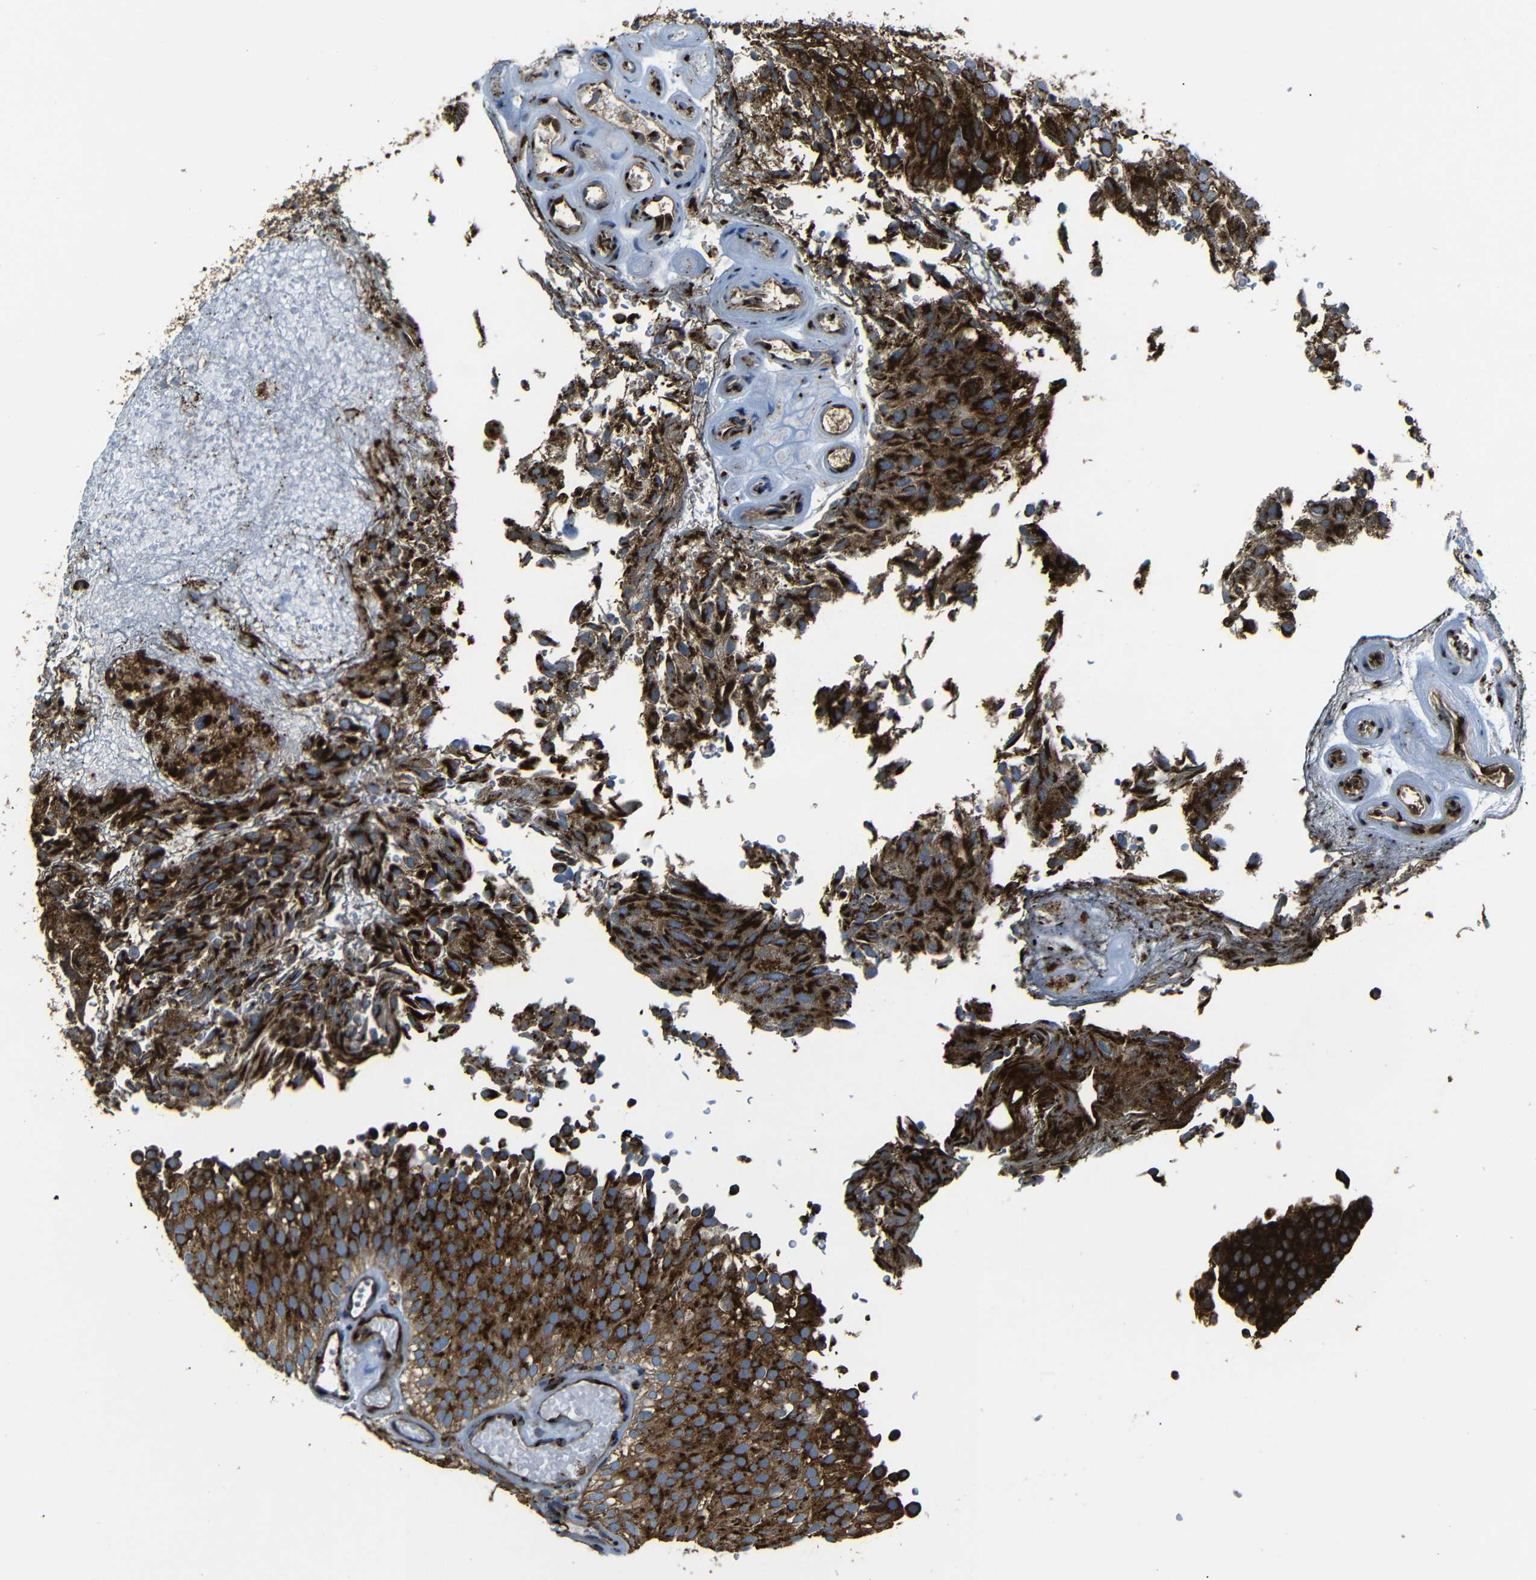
{"staining": {"intensity": "strong", "quantity": ">75%", "location": "cytoplasmic/membranous"}, "tissue": "urothelial cancer", "cell_type": "Tumor cells", "image_type": "cancer", "snomed": [{"axis": "morphology", "description": "Urothelial carcinoma, Low grade"}, {"axis": "topography", "description": "Urinary bladder"}], "caption": "Immunohistochemical staining of human low-grade urothelial carcinoma reveals strong cytoplasmic/membranous protein expression in about >75% of tumor cells.", "gene": "TGOLN2", "patient": {"sex": "male", "age": 78}}